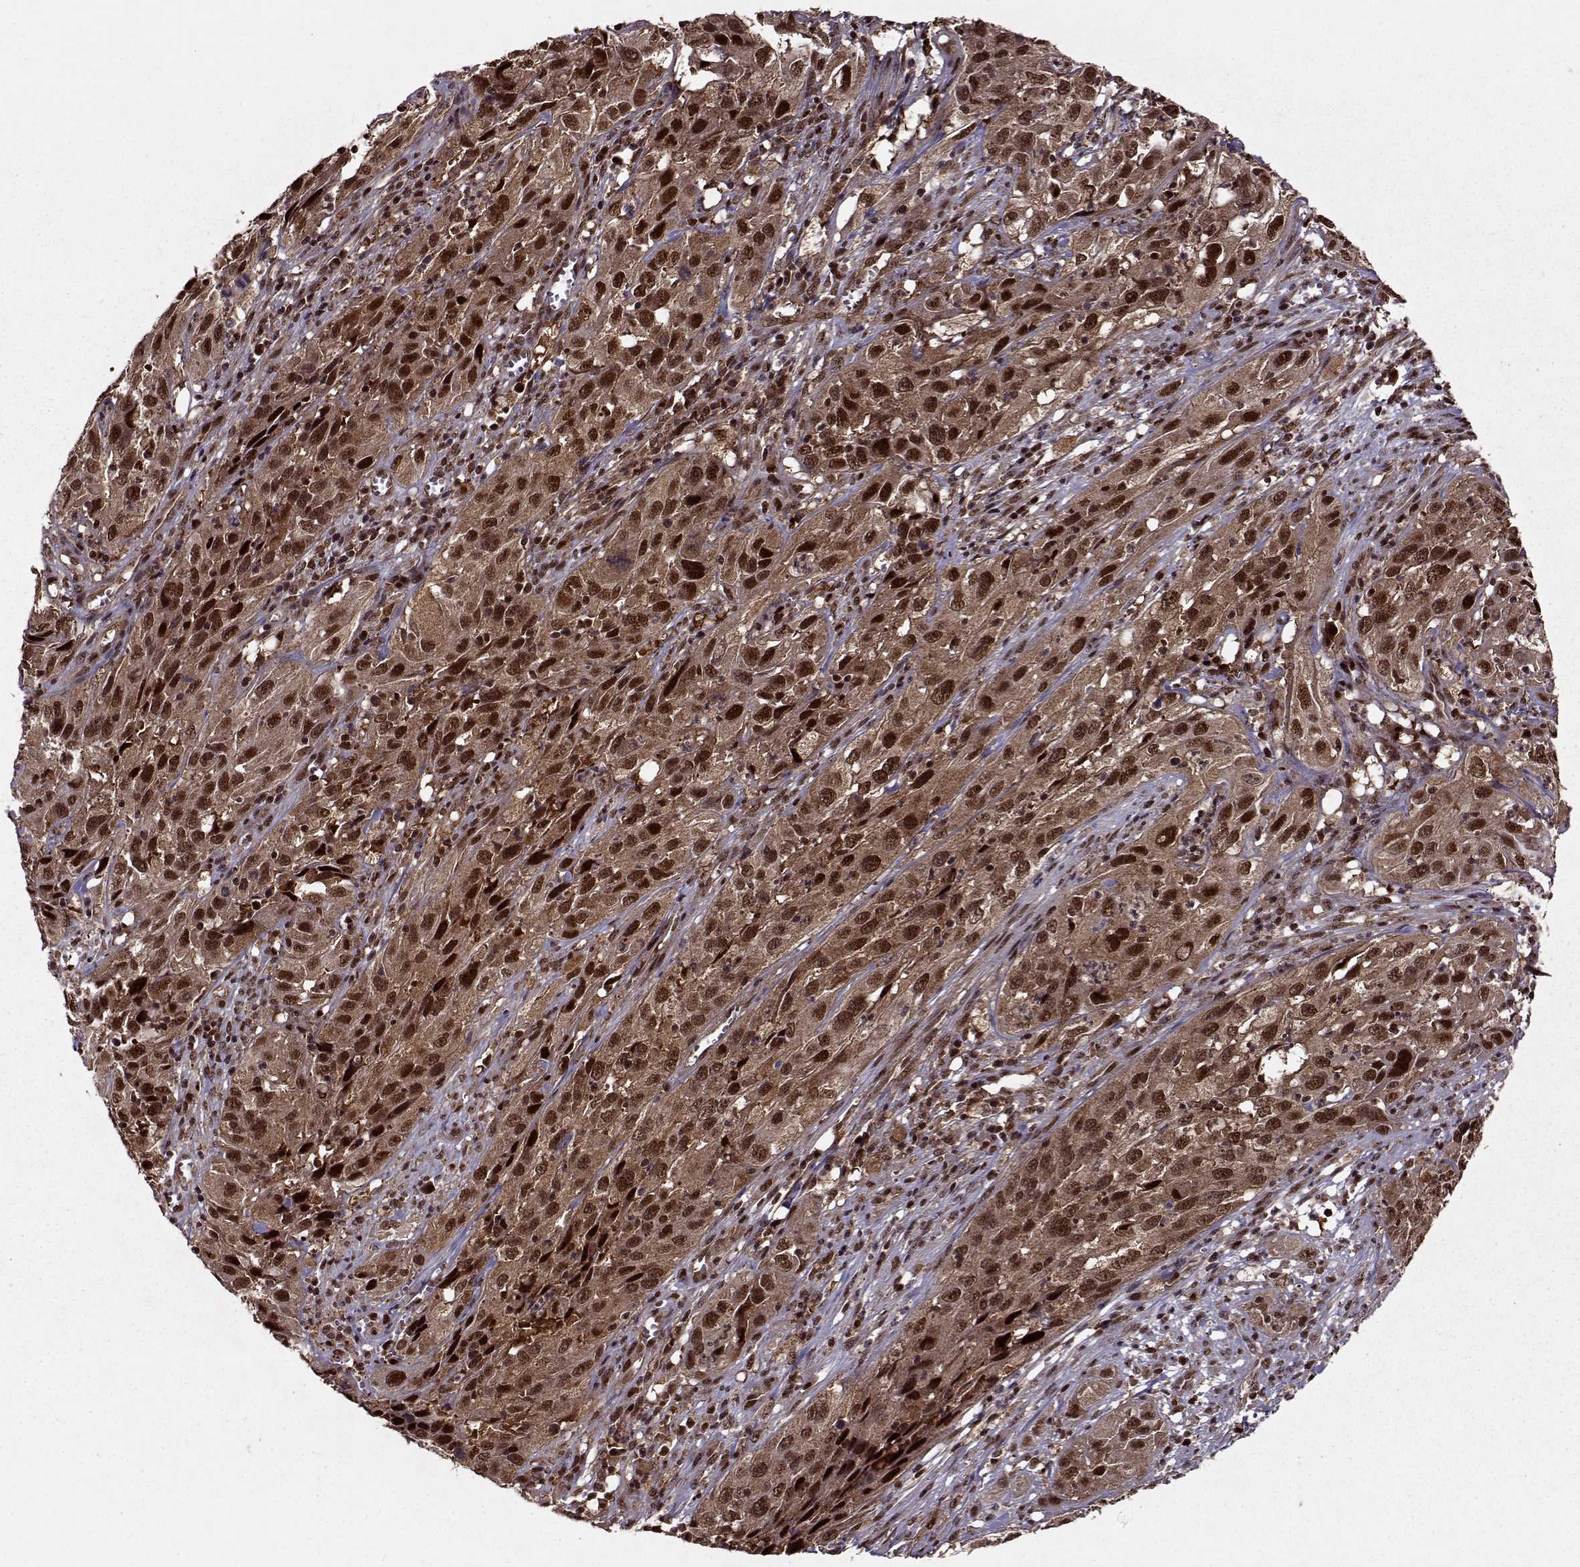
{"staining": {"intensity": "strong", "quantity": ">75%", "location": "cytoplasmic/membranous,nuclear"}, "tissue": "cervical cancer", "cell_type": "Tumor cells", "image_type": "cancer", "snomed": [{"axis": "morphology", "description": "Squamous cell carcinoma, NOS"}, {"axis": "topography", "description": "Cervix"}], "caption": "This histopathology image shows cervical squamous cell carcinoma stained with IHC to label a protein in brown. The cytoplasmic/membranous and nuclear of tumor cells show strong positivity for the protein. Nuclei are counter-stained blue.", "gene": "PSMA7", "patient": {"sex": "female", "age": 32}}